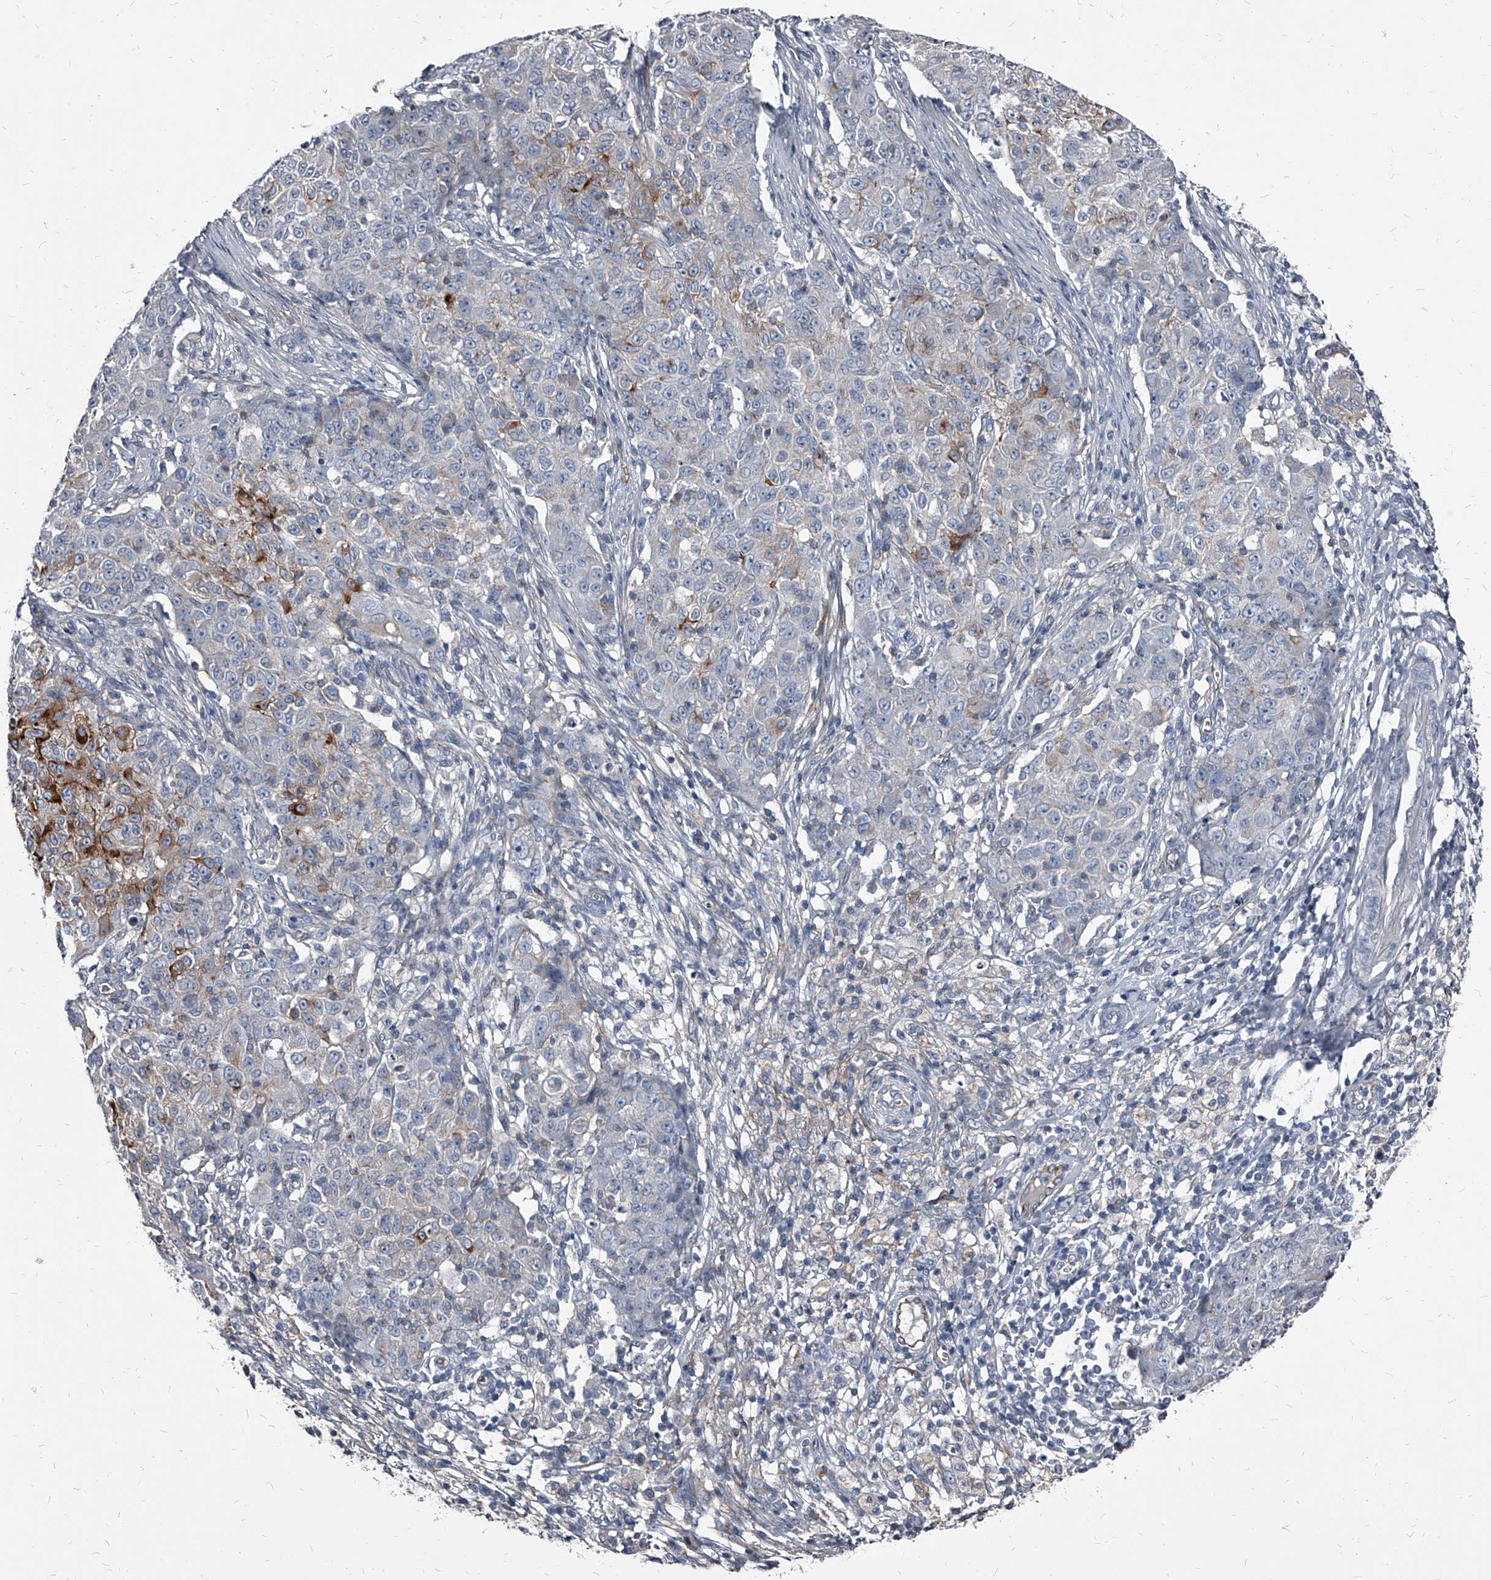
{"staining": {"intensity": "weak", "quantity": "<25%", "location": "cytoplasmic/membranous"}, "tissue": "ovarian cancer", "cell_type": "Tumor cells", "image_type": "cancer", "snomed": [{"axis": "morphology", "description": "Carcinoma, endometroid"}, {"axis": "topography", "description": "Ovary"}], "caption": "The immunohistochemistry (IHC) histopathology image has no significant positivity in tumor cells of ovarian endometroid carcinoma tissue. The staining is performed using DAB brown chromogen with nuclei counter-stained in using hematoxylin.", "gene": "PGLYRP3", "patient": {"sex": "female", "age": 42}}